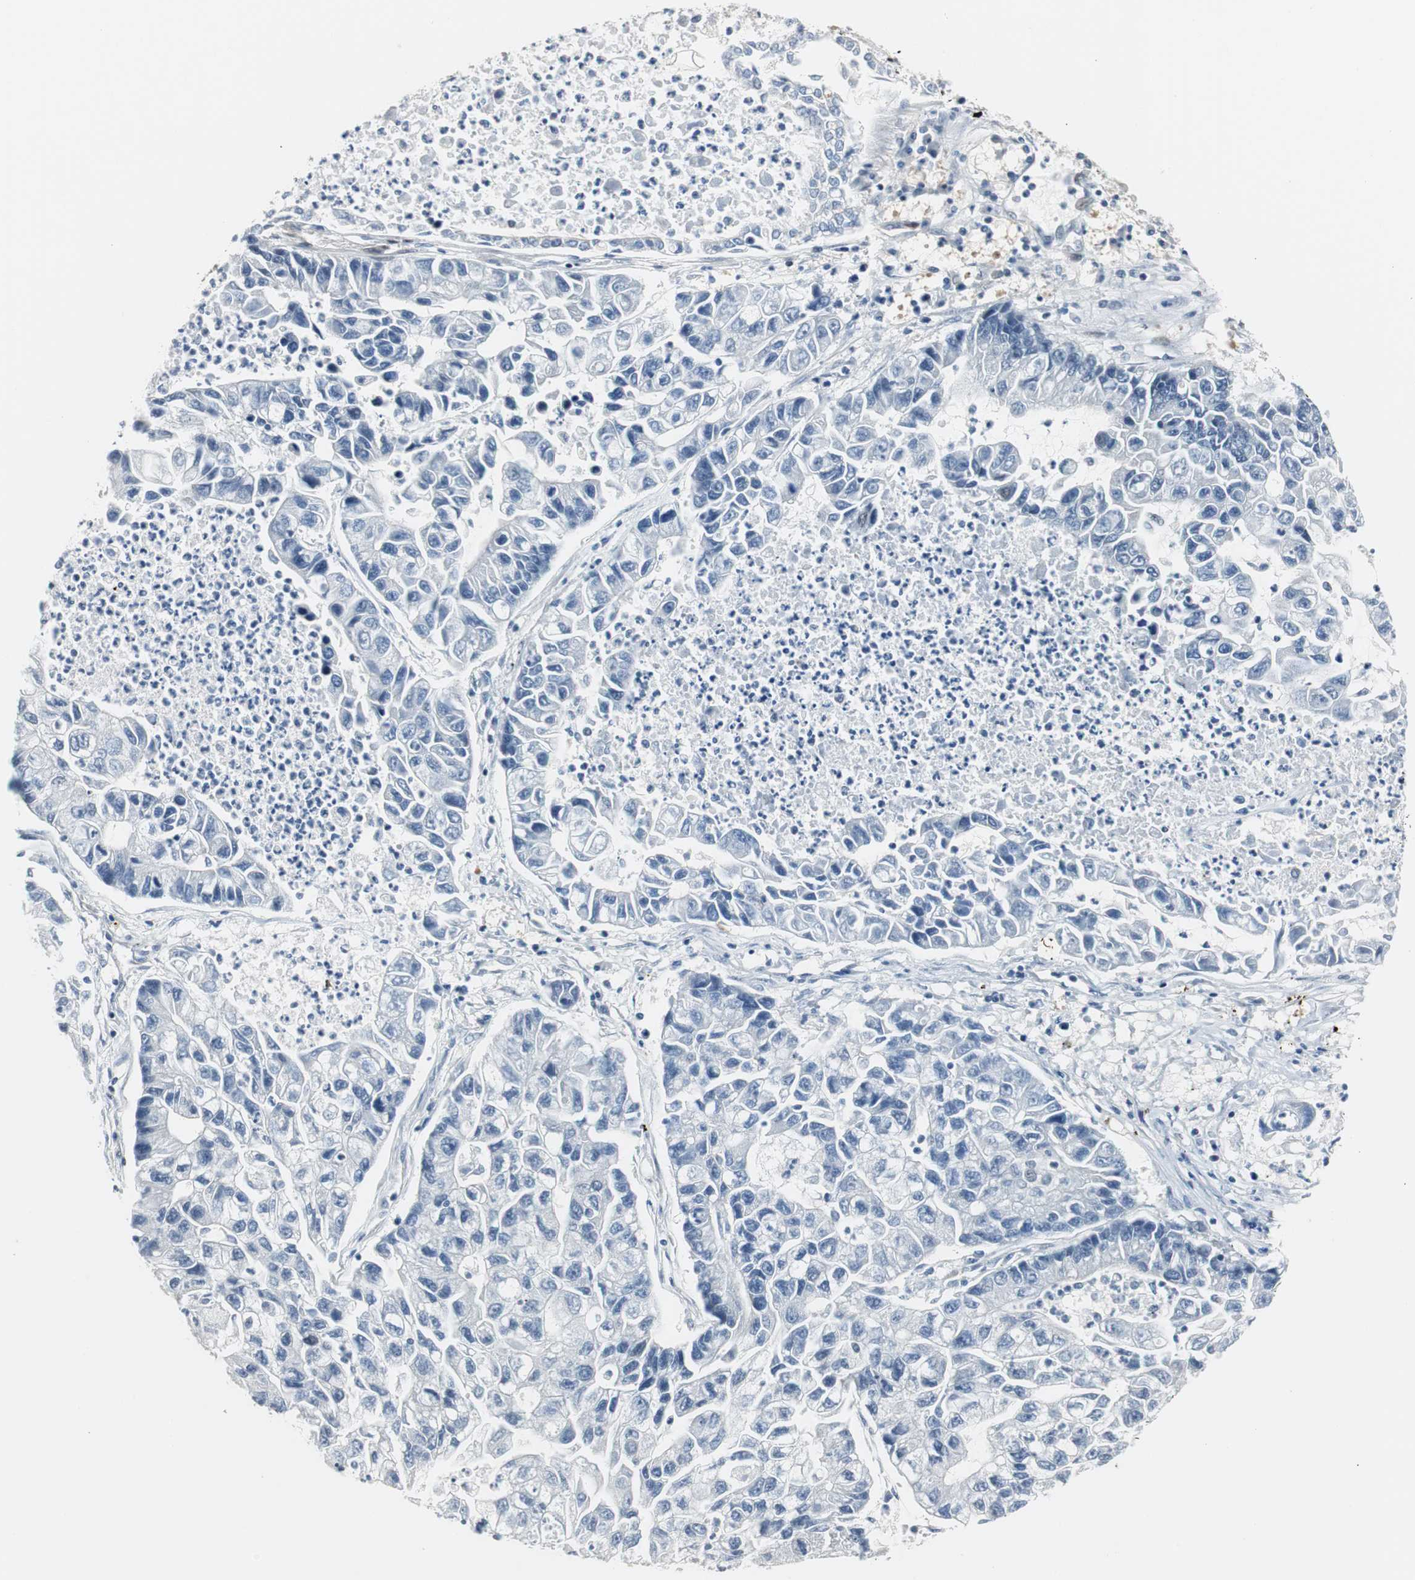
{"staining": {"intensity": "negative", "quantity": "none", "location": "none"}, "tissue": "lung cancer", "cell_type": "Tumor cells", "image_type": "cancer", "snomed": [{"axis": "morphology", "description": "Adenocarcinoma, NOS"}, {"axis": "topography", "description": "Lung"}], "caption": "Tumor cells show no significant staining in lung adenocarcinoma.", "gene": "RAD1", "patient": {"sex": "female", "age": 51}}